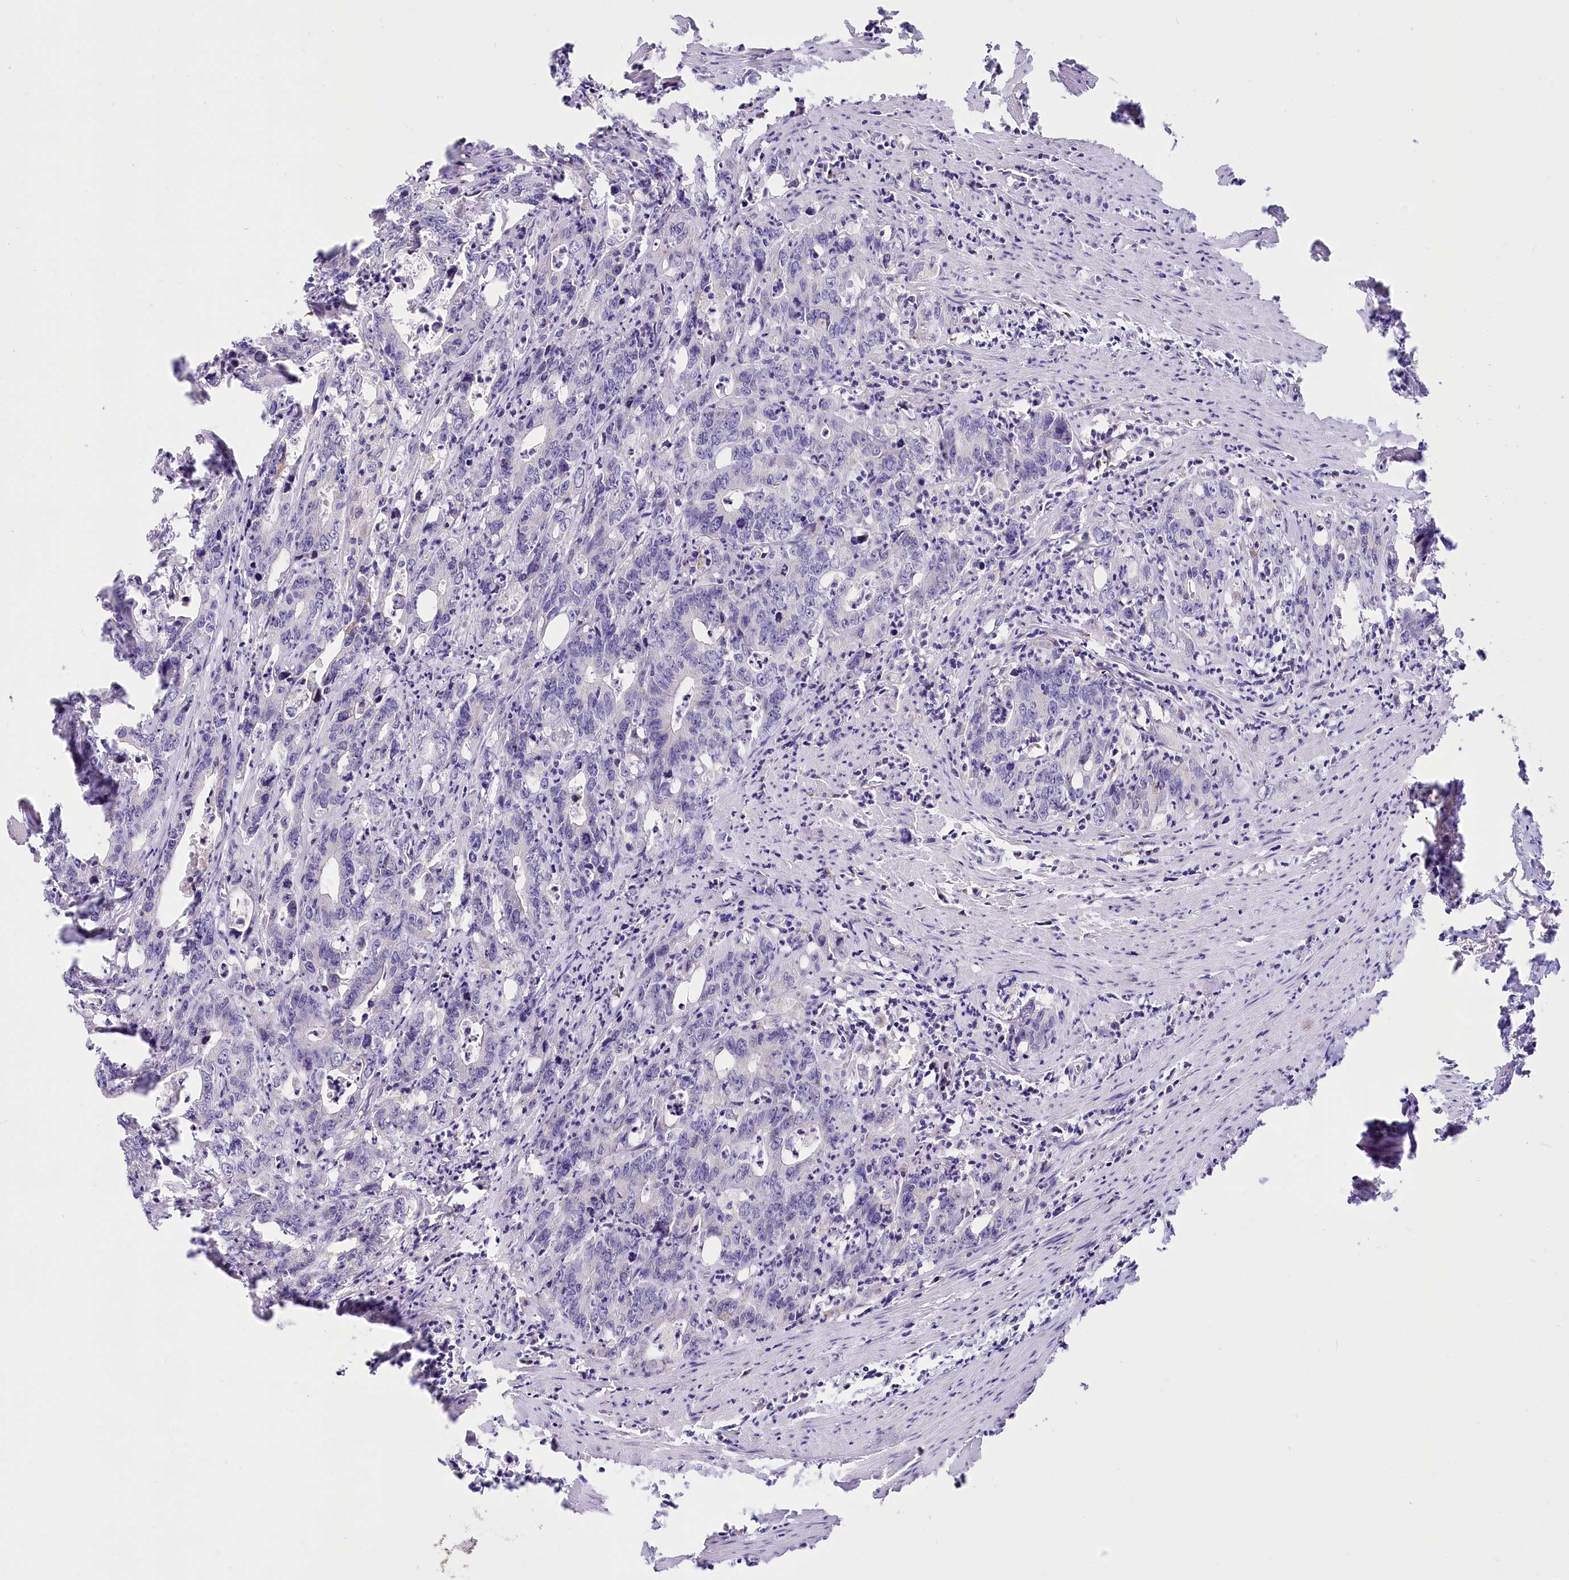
{"staining": {"intensity": "negative", "quantity": "none", "location": "none"}, "tissue": "colorectal cancer", "cell_type": "Tumor cells", "image_type": "cancer", "snomed": [{"axis": "morphology", "description": "Adenocarcinoma, NOS"}, {"axis": "topography", "description": "Colon"}], "caption": "Tumor cells show no significant protein expression in colorectal cancer (adenocarcinoma). The staining is performed using DAB (3,3'-diaminobenzidine) brown chromogen with nuclei counter-stained in using hematoxylin.", "gene": "STT3B", "patient": {"sex": "female", "age": 75}}